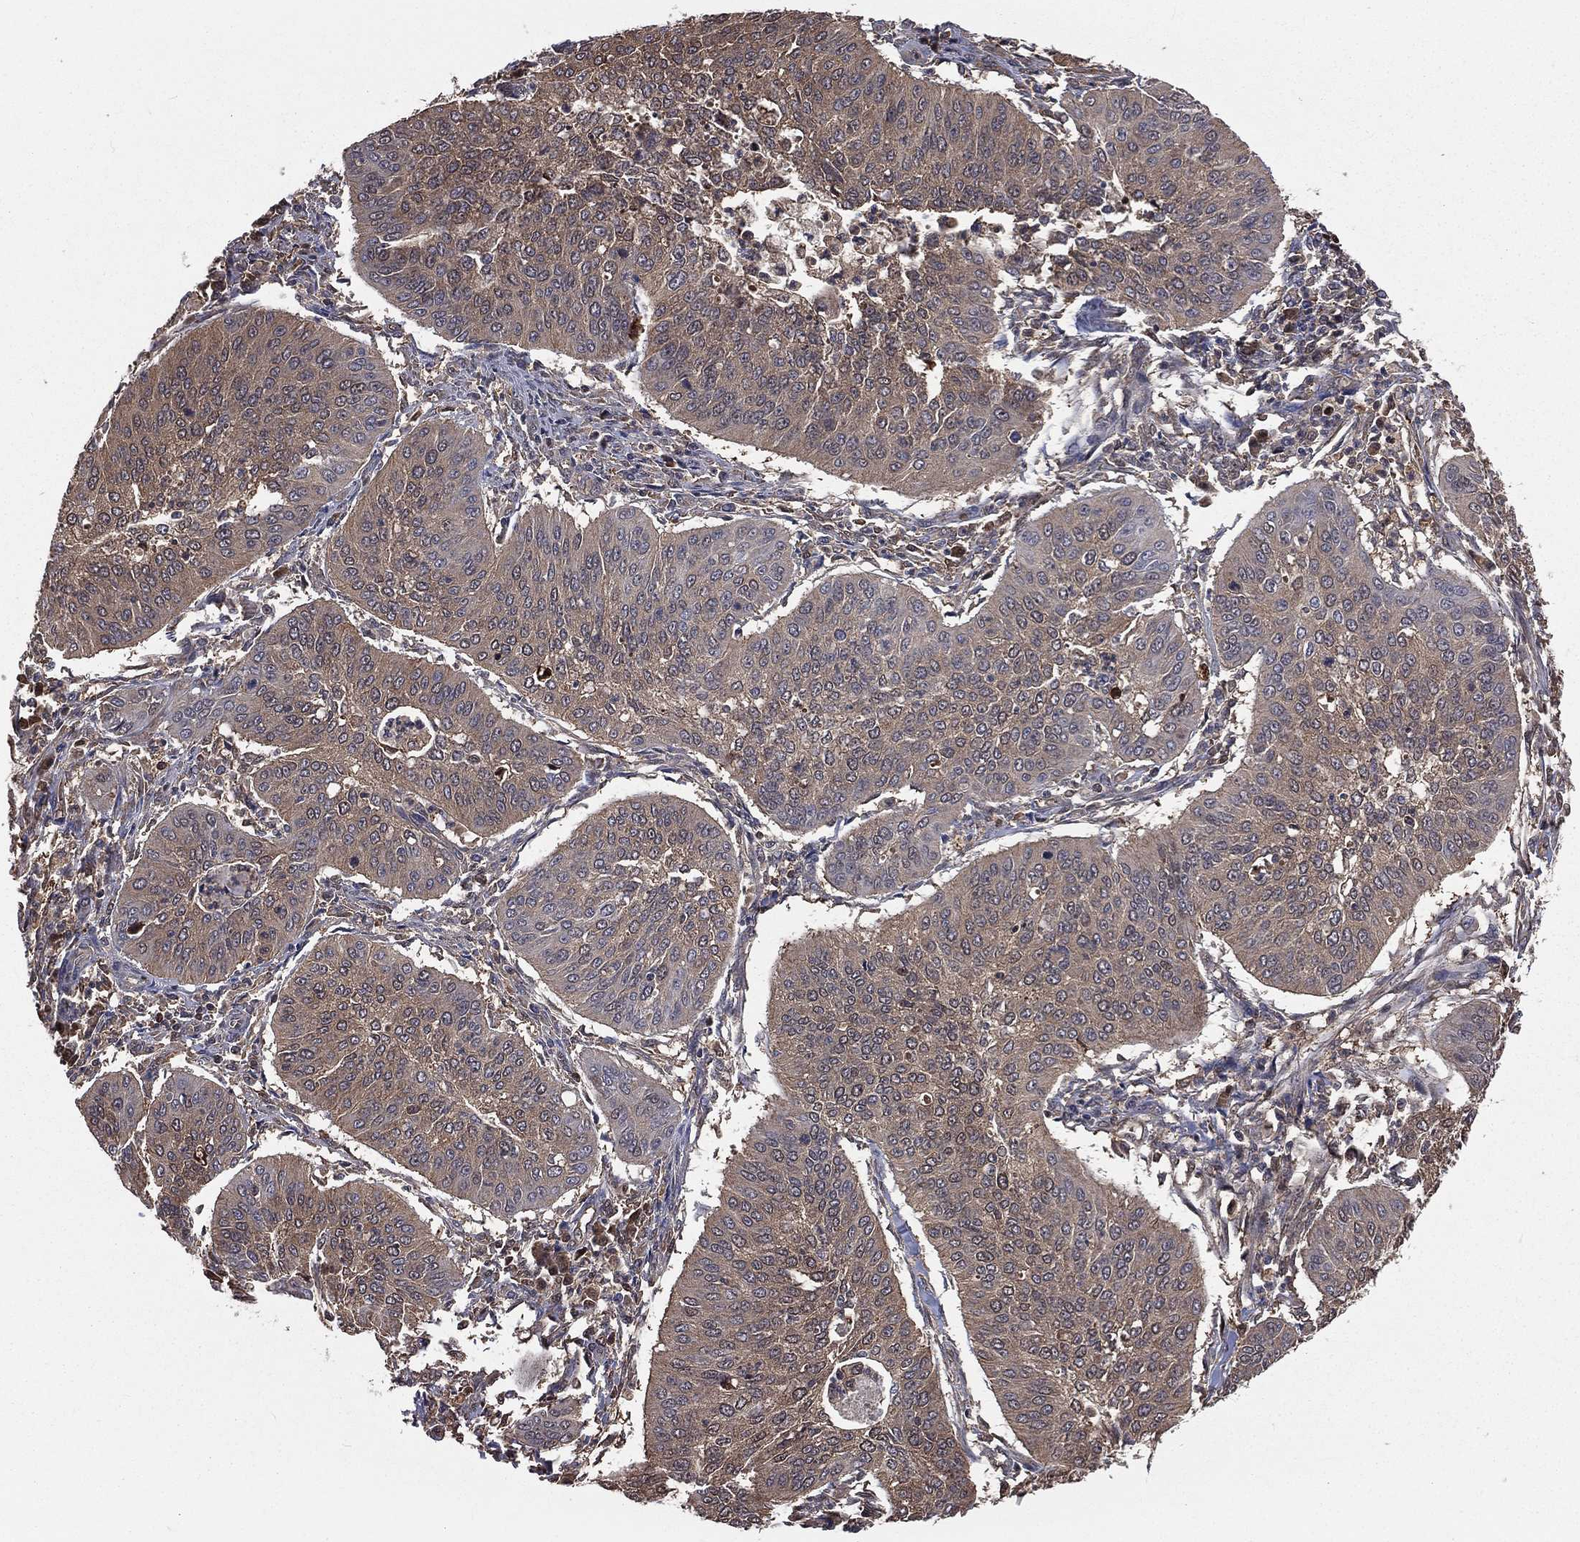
{"staining": {"intensity": "weak", "quantity": "<25%", "location": "cytoplasmic/membranous"}, "tissue": "cervical cancer", "cell_type": "Tumor cells", "image_type": "cancer", "snomed": [{"axis": "morphology", "description": "Normal tissue, NOS"}, {"axis": "morphology", "description": "Squamous cell carcinoma, NOS"}, {"axis": "topography", "description": "Cervix"}], "caption": "This is a photomicrograph of IHC staining of cervical cancer (squamous cell carcinoma), which shows no expression in tumor cells. Brightfield microscopy of IHC stained with DAB (3,3'-diaminobenzidine) (brown) and hematoxylin (blue), captured at high magnification.", "gene": "TBC1D2", "patient": {"sex": "female", "age": 39}}